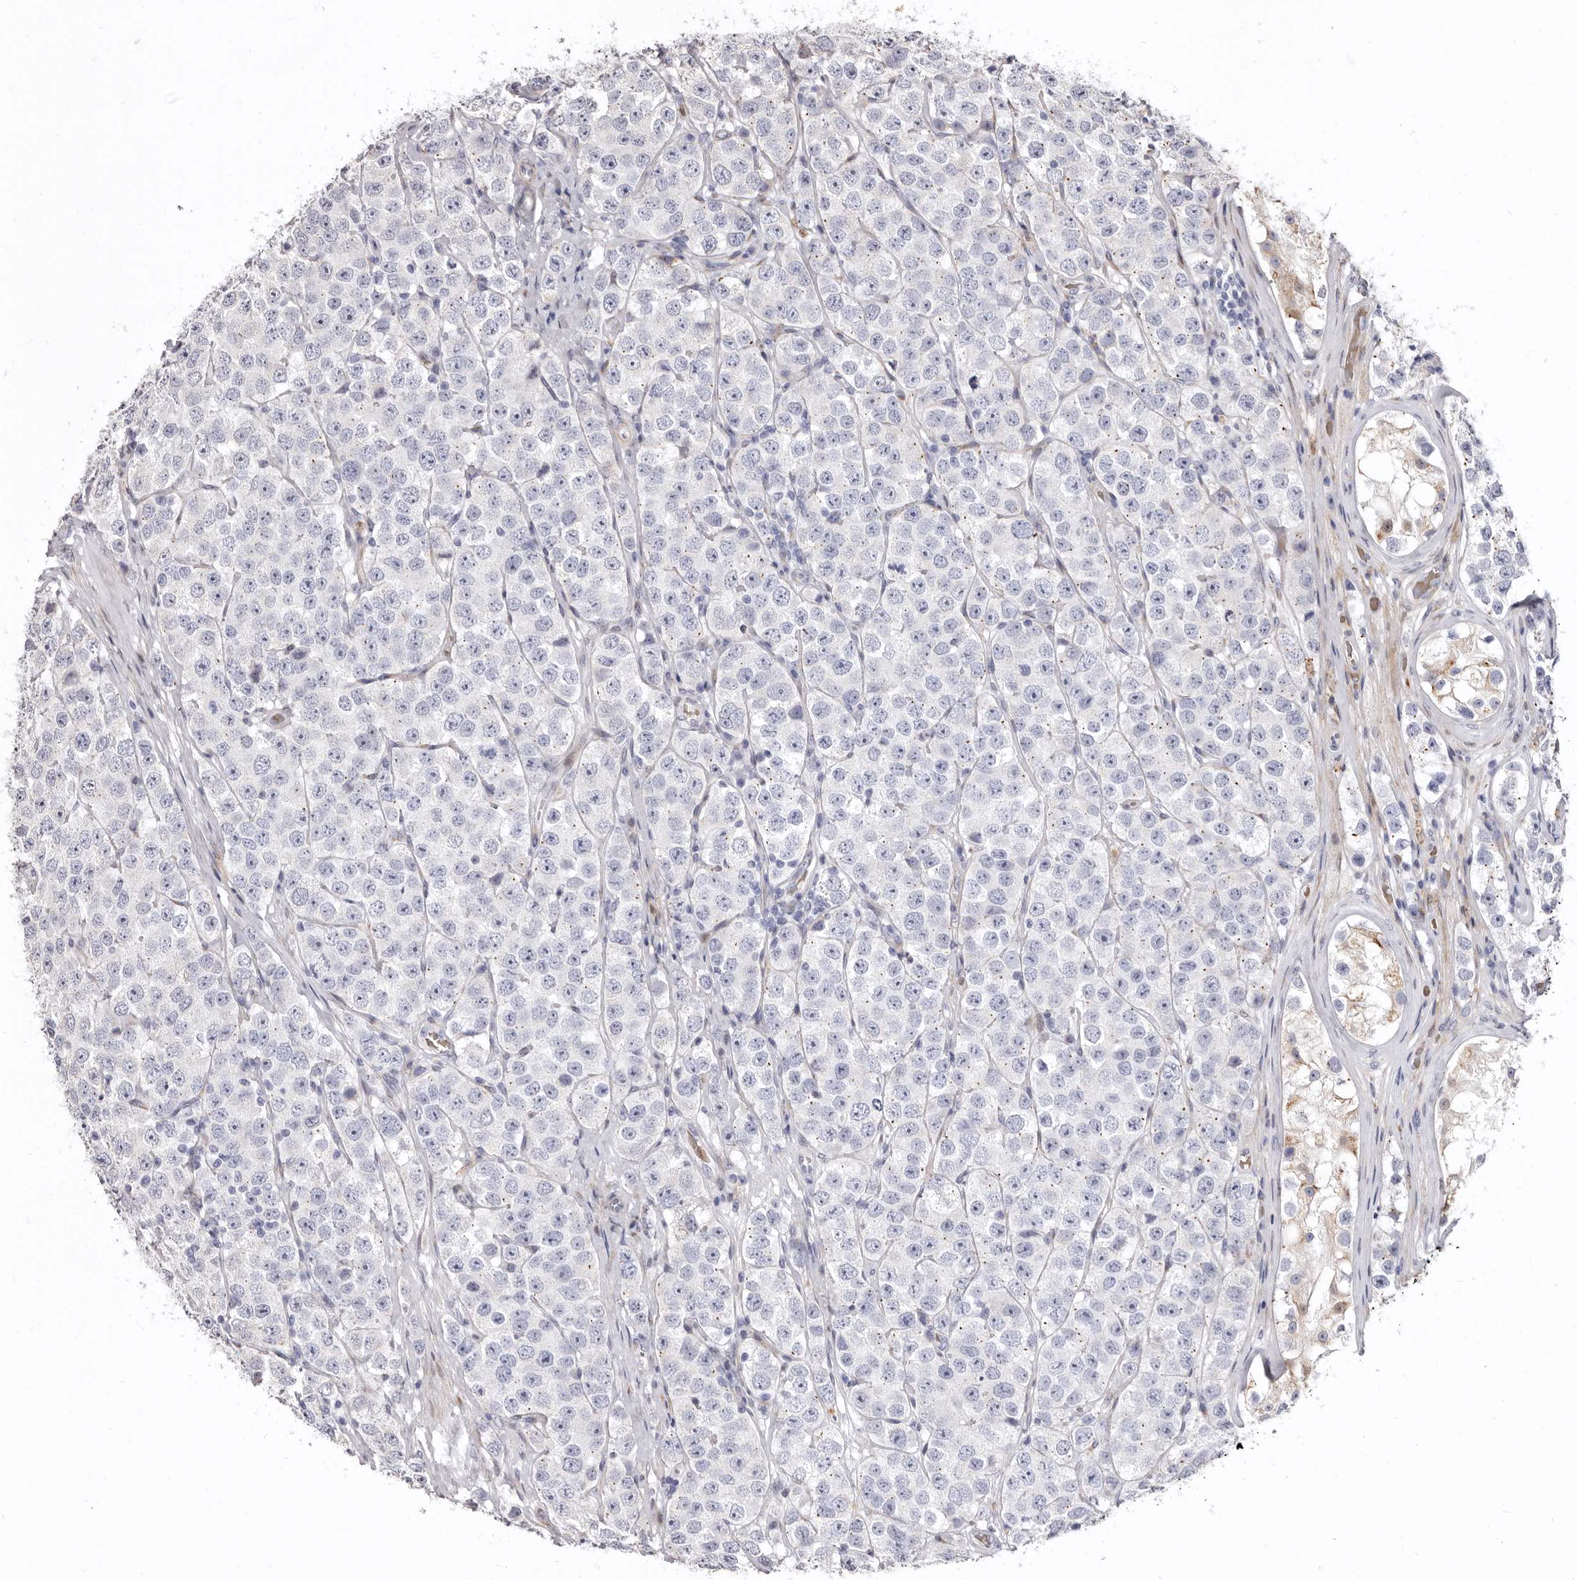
{"staining": {"intensity": "negative", "quantity": "none", "location": "none"}, "tissue": "testis cancer", "cell_type": "Tumor cells", "image_type": "cancer", "snomed": [{"axis": "morphology", "description": "Seminoma, NOS"}, {"axis": "topography", "description": "Testis"}], "caption": "An immunohistochemistry (IHC) photomicrograph of testis seminoma is shown. There is no staining in tumor cells of testis seminoma.", "gene": "AIDA", "patient": {"sex": "male", "age": 28}}